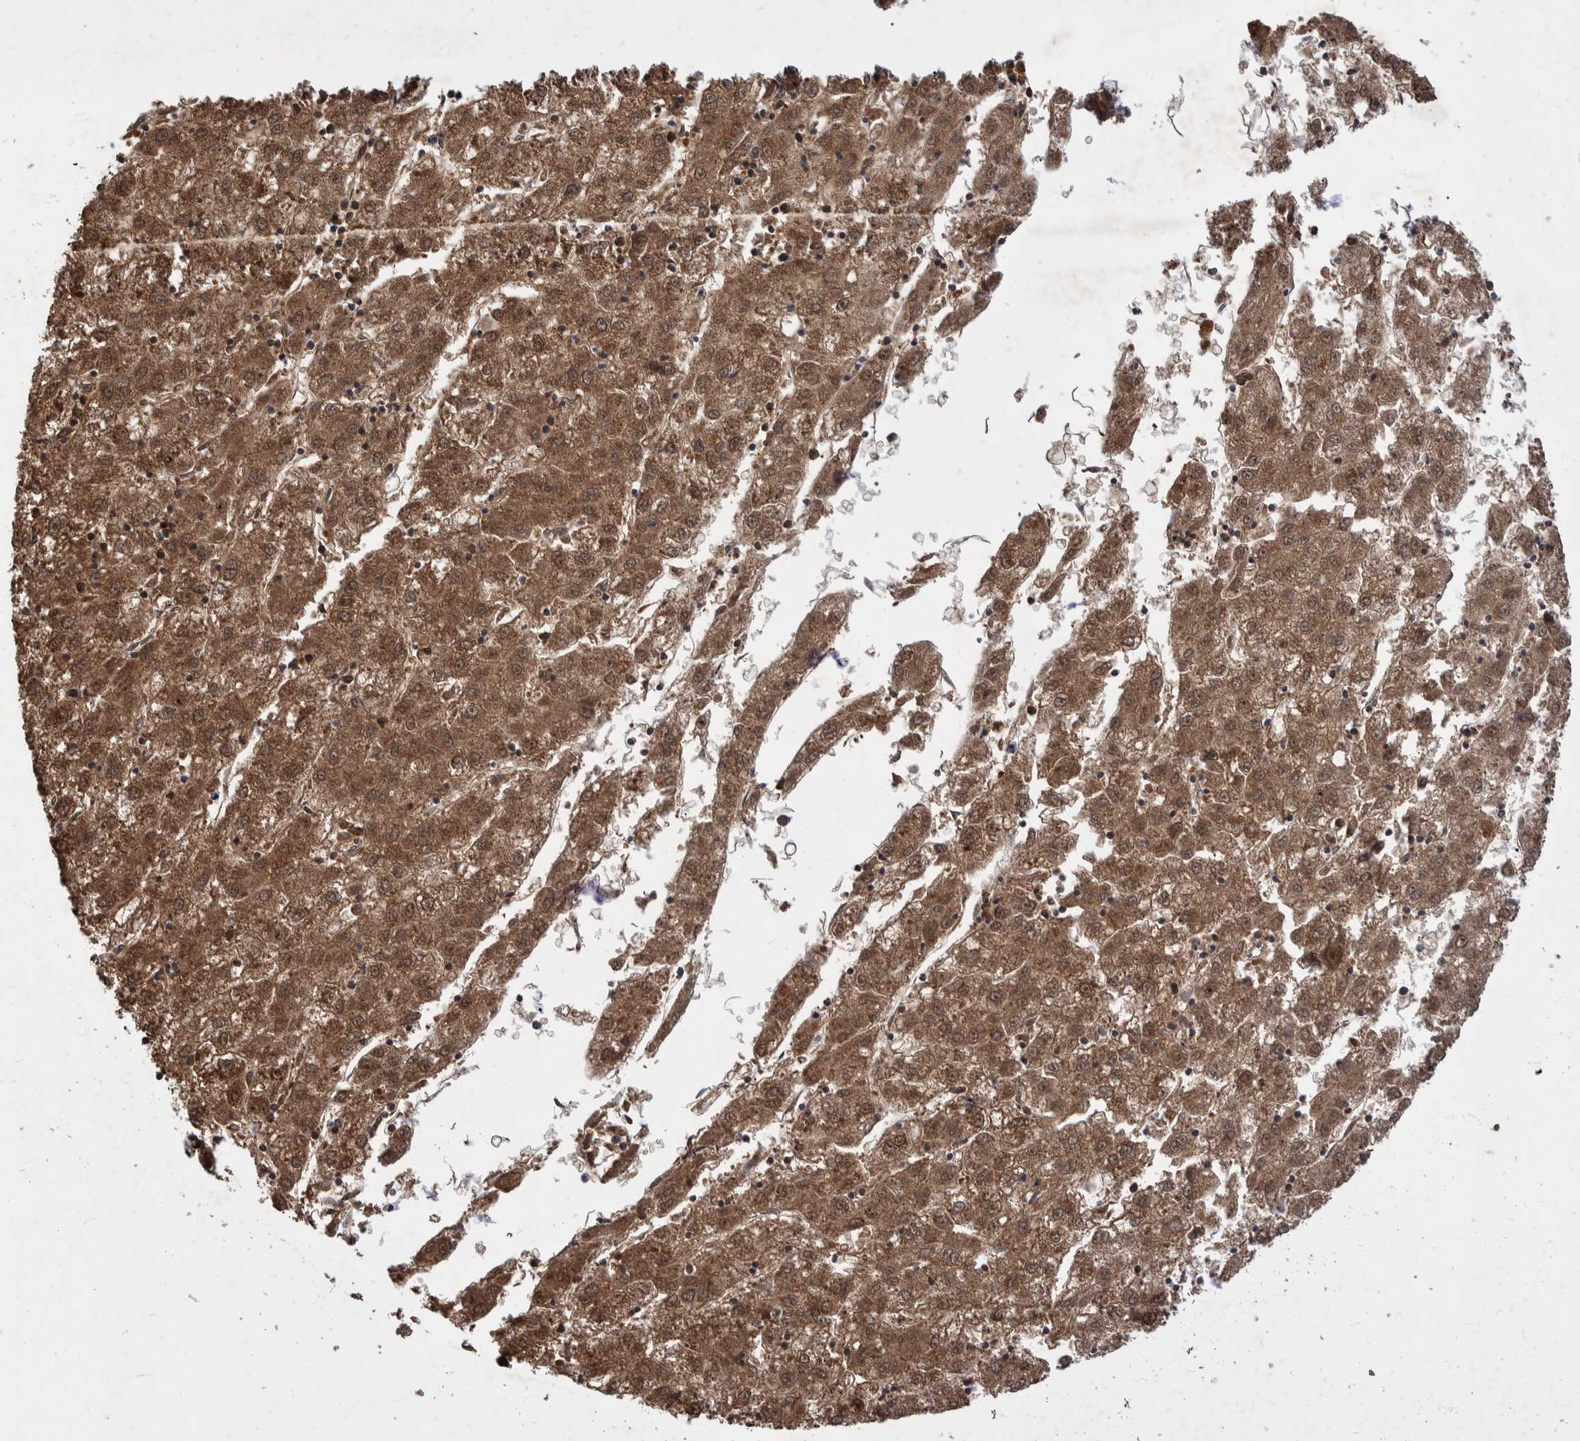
{"staining": {"intensity": "moderate", "quantity": ">75%", "location": "cytoplasmic/membranous"}, "tissue": "liver cancer", "cell_type": "Tumor cells", "image_type": "cancer", "snomed": [{"axis": "morphology", "description": "Carcinoma, Hepatocellular, NOS"}, {"axis": "topography", "description": "Liver"}], "caption": "IHC of hepatocellular carcinoma (liver) exhibits medium levels of moderate cytoplasmic/membranous positivity in about >75% of tumor cells.", "gene": "VBP1", "patient": {"sex": "male", "age": 72}}